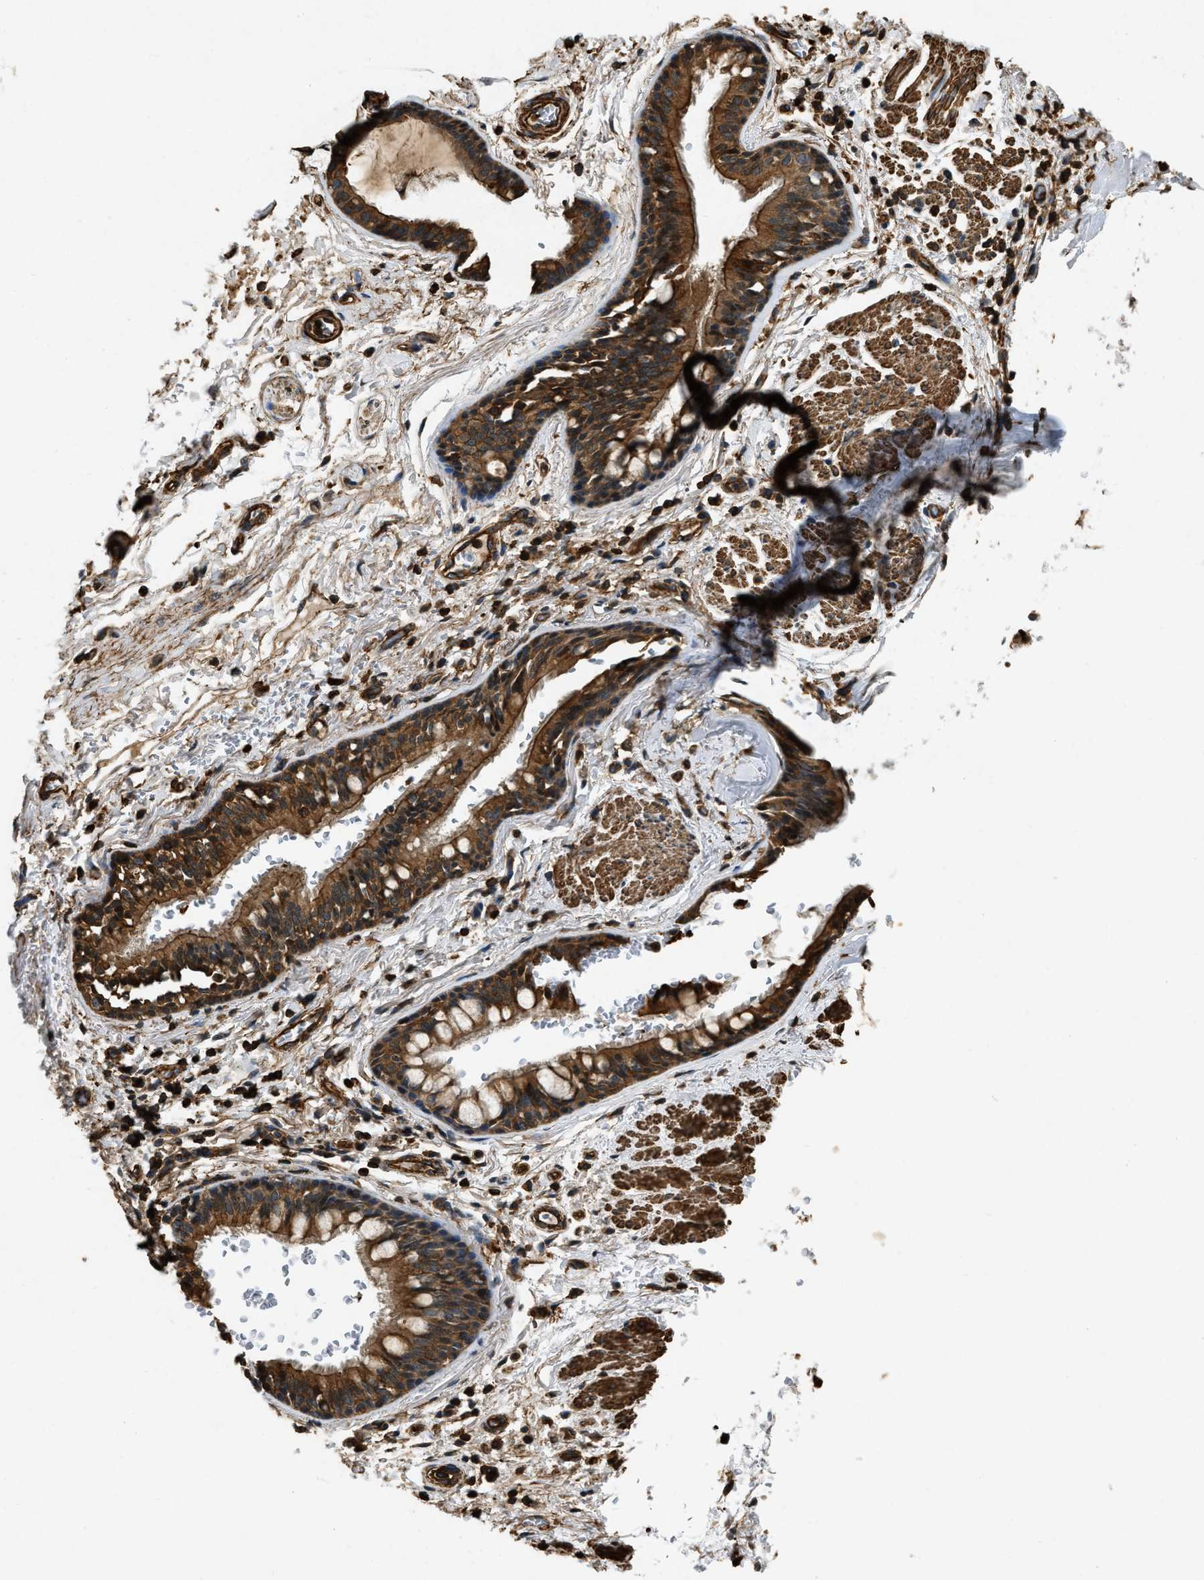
{"staining": {"intensity": "strong", "quantity": ">75%", "location": "cytoplasmic/membranous"}, "tissue": "bronchus", "cell_type": "Respiratory epithelial cells", "image_type": "normal", "snomed": [{"axis": "morphology", "description": "Normal tissue, NOS"}, {"axis": "topography", "description": "Cartilage tissue"}], "caption": "Approximately >75% of respiratory epithelial cells in unremarkable bronchus reveal strong cytoplasmic/membranous protein expression as visualized by brown immunohistochemical staining.", "gene": "YARS1", "patient": {"sex": "female", "age": 63}}